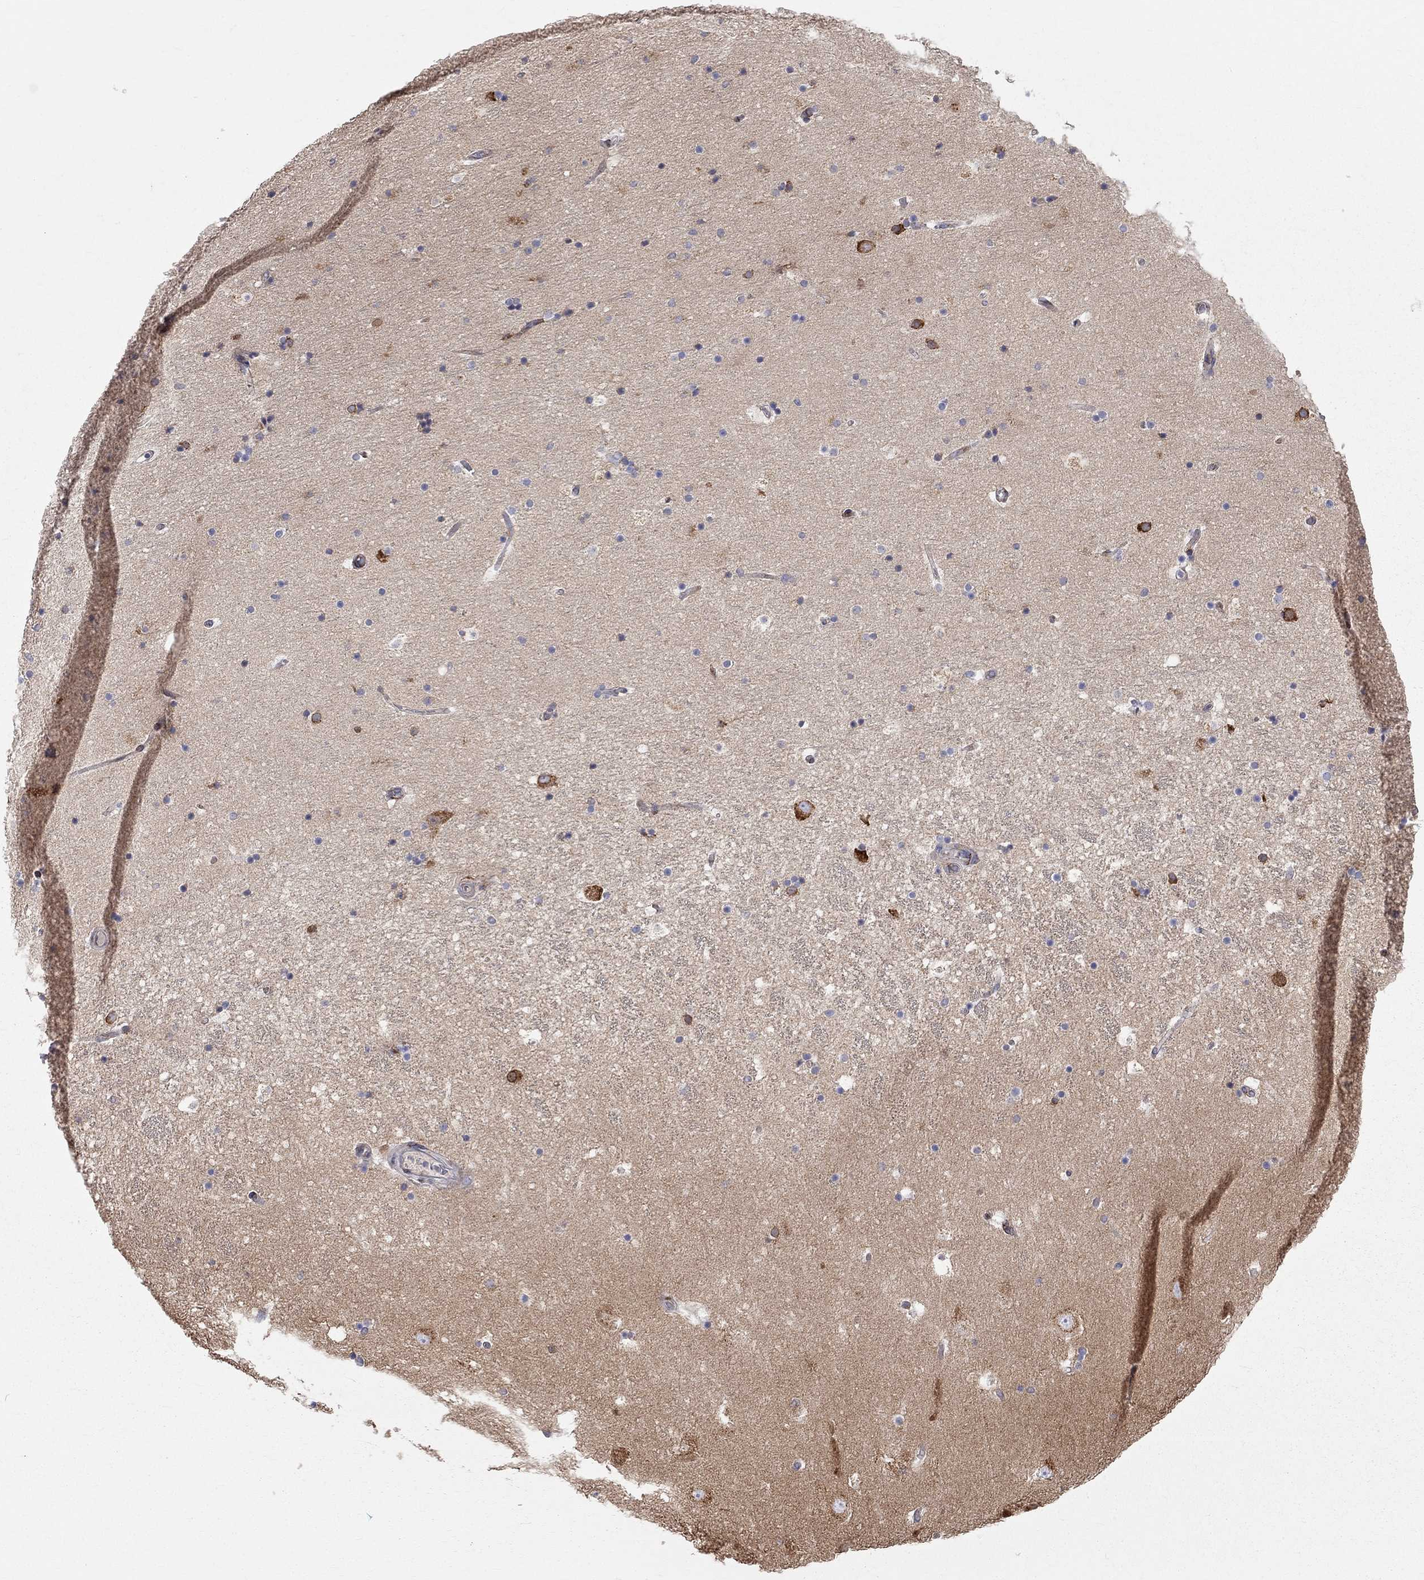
{"staining": {"intensity": "moderate", "quantity": "<25%", "location": "cytoplasmic/membranous"}, "tissue": "hippocampus", "cell_type": "Glial cells", "image_type": "normal", "snomed": [{"axis": "morphology", "description": "Normal tissue, NOS"}, {"axis": "topography", "description": "Hippocampus"}], "caption": "Immunohistochemistry (IHC) (DAB (3,3'-diaminobenzidine)) staining of benign human hippocampus exhibits moderate cytoplasmic/membranous protein staining in approximately <25% of glial cells.", "gene": "CASTOR1", "patient": {"sex": "male", "age": 51}}